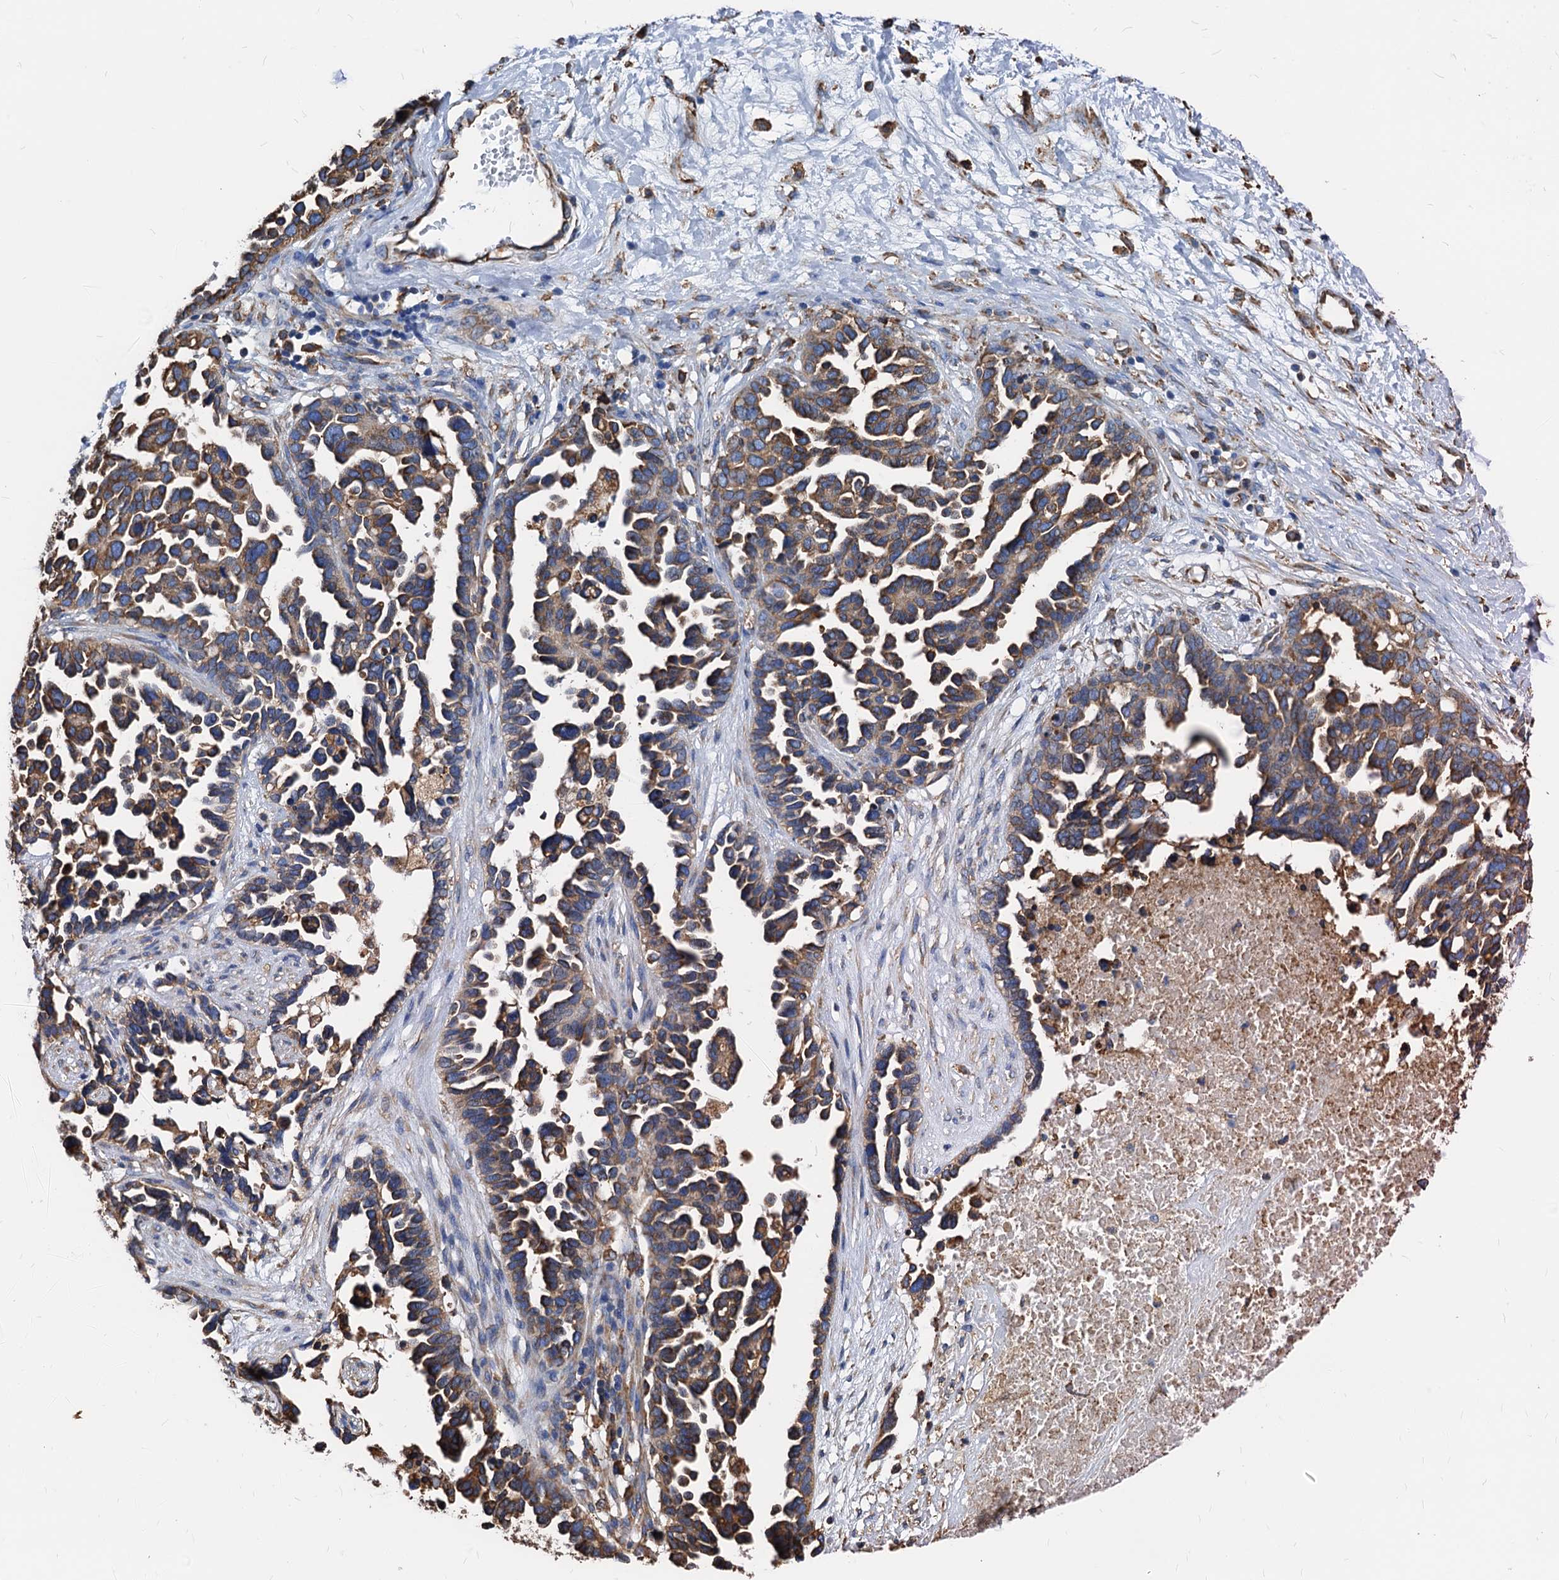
{"staining": {"intensity": "moderate", "quantity": ">75%", "location": "cytoplasmic/membranous"}, "tissue": "ovarian cancer", "cell_type": "Tumor cells", "image_type": "cancer", "snomed": [{"axis": "morphology", "description": "Cystadenocarcinoma, serous, NOS"}, {"axis": "topography", "description": "Ovary"}], "caption": "Tumor cells reveal medium levels of moderate cytoplasmic/membranous staining in approximately >75% of cells in human serous cystadenocarcinoma (ovarian). The protein of interest is stained brown, and the nuclei are stained in blue (DAB IHC with brightfield microscopy, high magnification).", "gene": "HSPA5", "patient": {"sex": "female", "age": 54}}